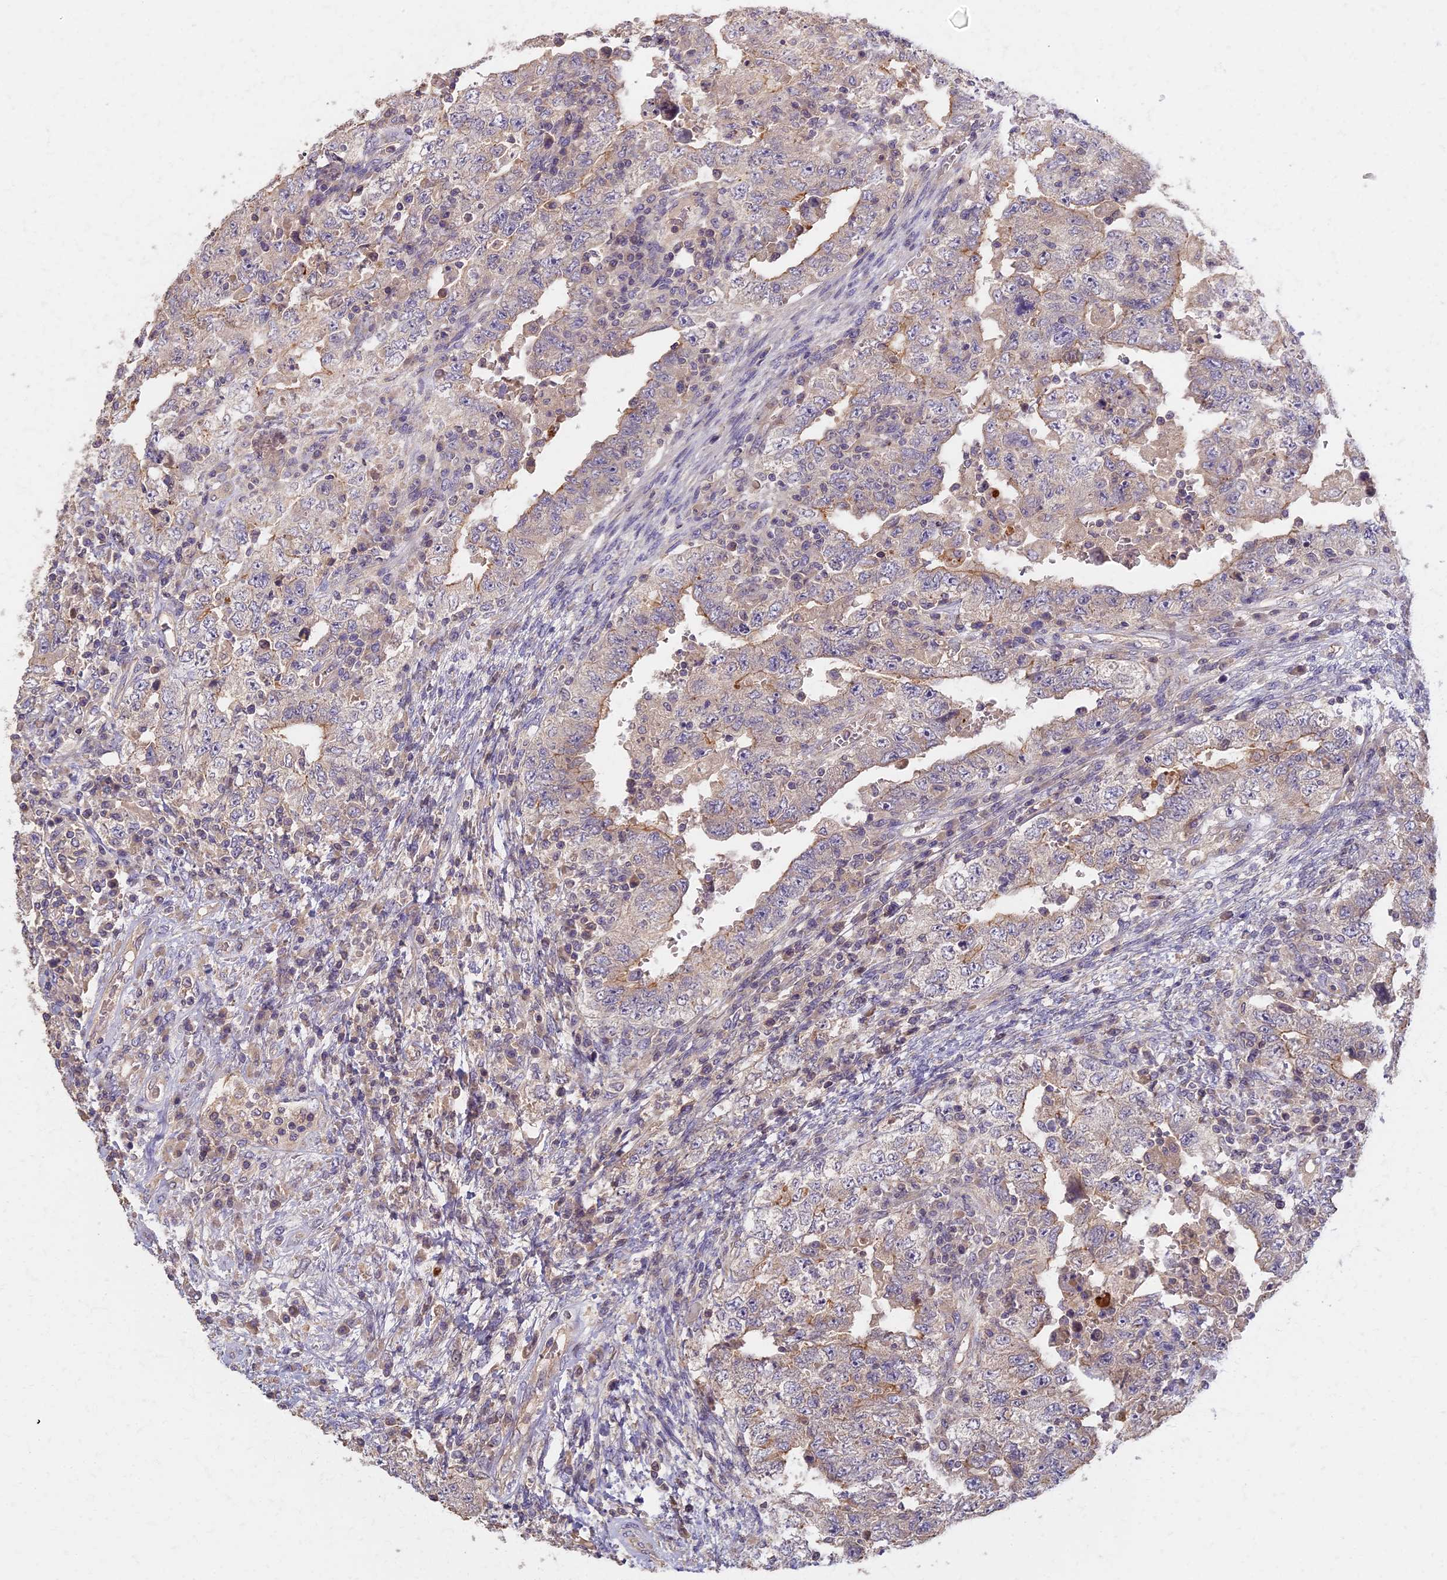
{"staining": {"intensity": "weak", "quantity": "<25%", "location": "cytoplasmic/membranous"}, "tissue": "testis cancer", "cell_type": "Tumor cells", "image_type": "cancer", "snomed": [{"axis": "morphology", "description": "Carcinoma, Embryonal, NOS"}, {"axis": "topography", "description": "Testis"}], "caption": "Tumor cells show no significant expression in testis cancer.", "gene": "AP4E1", "patient": {"sex": "male", "age": 26}}